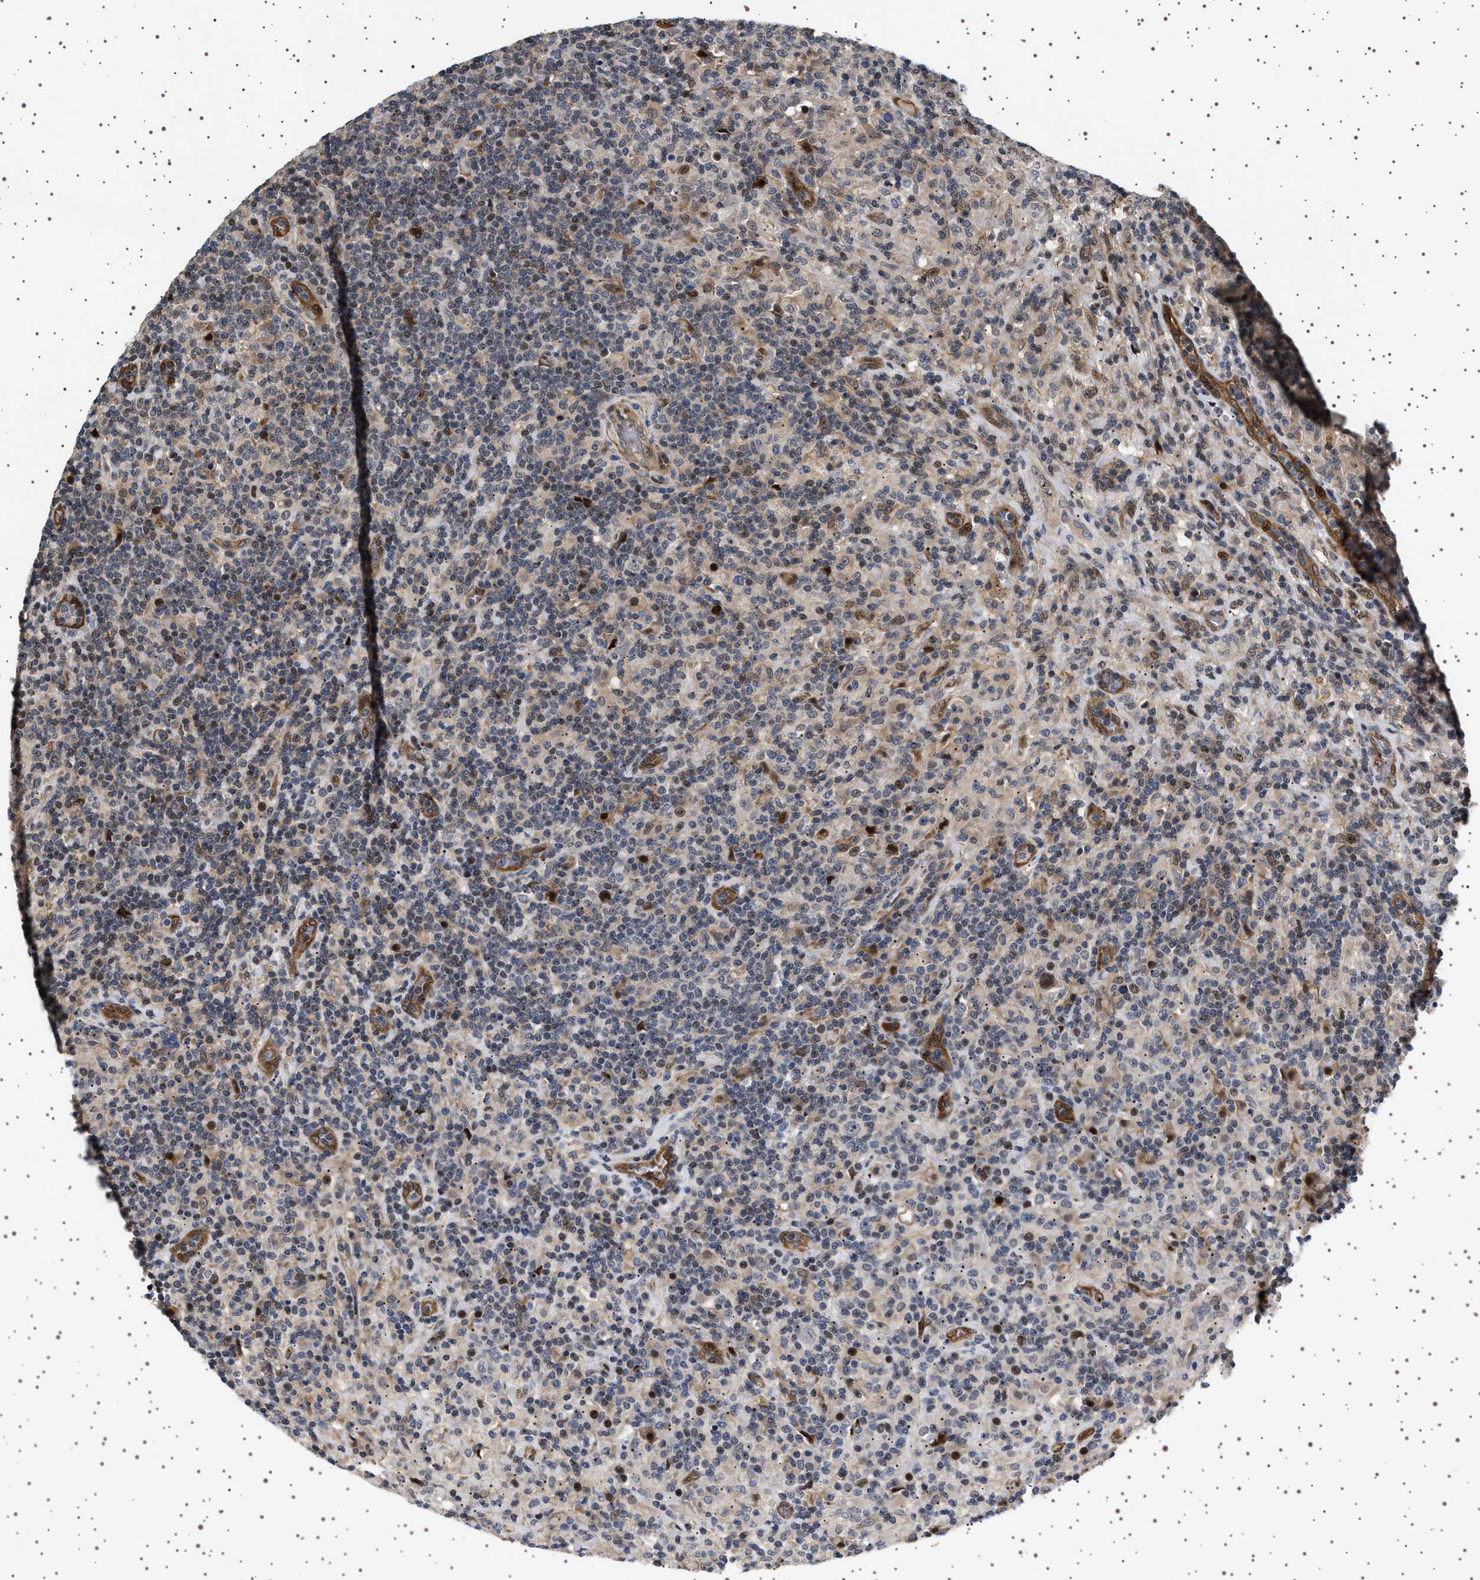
{"staining": {"intensity": "negative", "quantity": "none", "location": "none"}, "tissue": "lymphoma", "cell_type": "Tumor cells", "image_type": "cancer", "snomed": [{"axis": "morphology", "description": "Hodgkin's disease, NOS"}, {"axis": "topography", "description": "Lymph node"}], "caption": "A photomicrograph of human lymphoma is negative for staining in tumor cells.", "gene": "BAG3", "patient": {"sex": "male", "age": 70}}